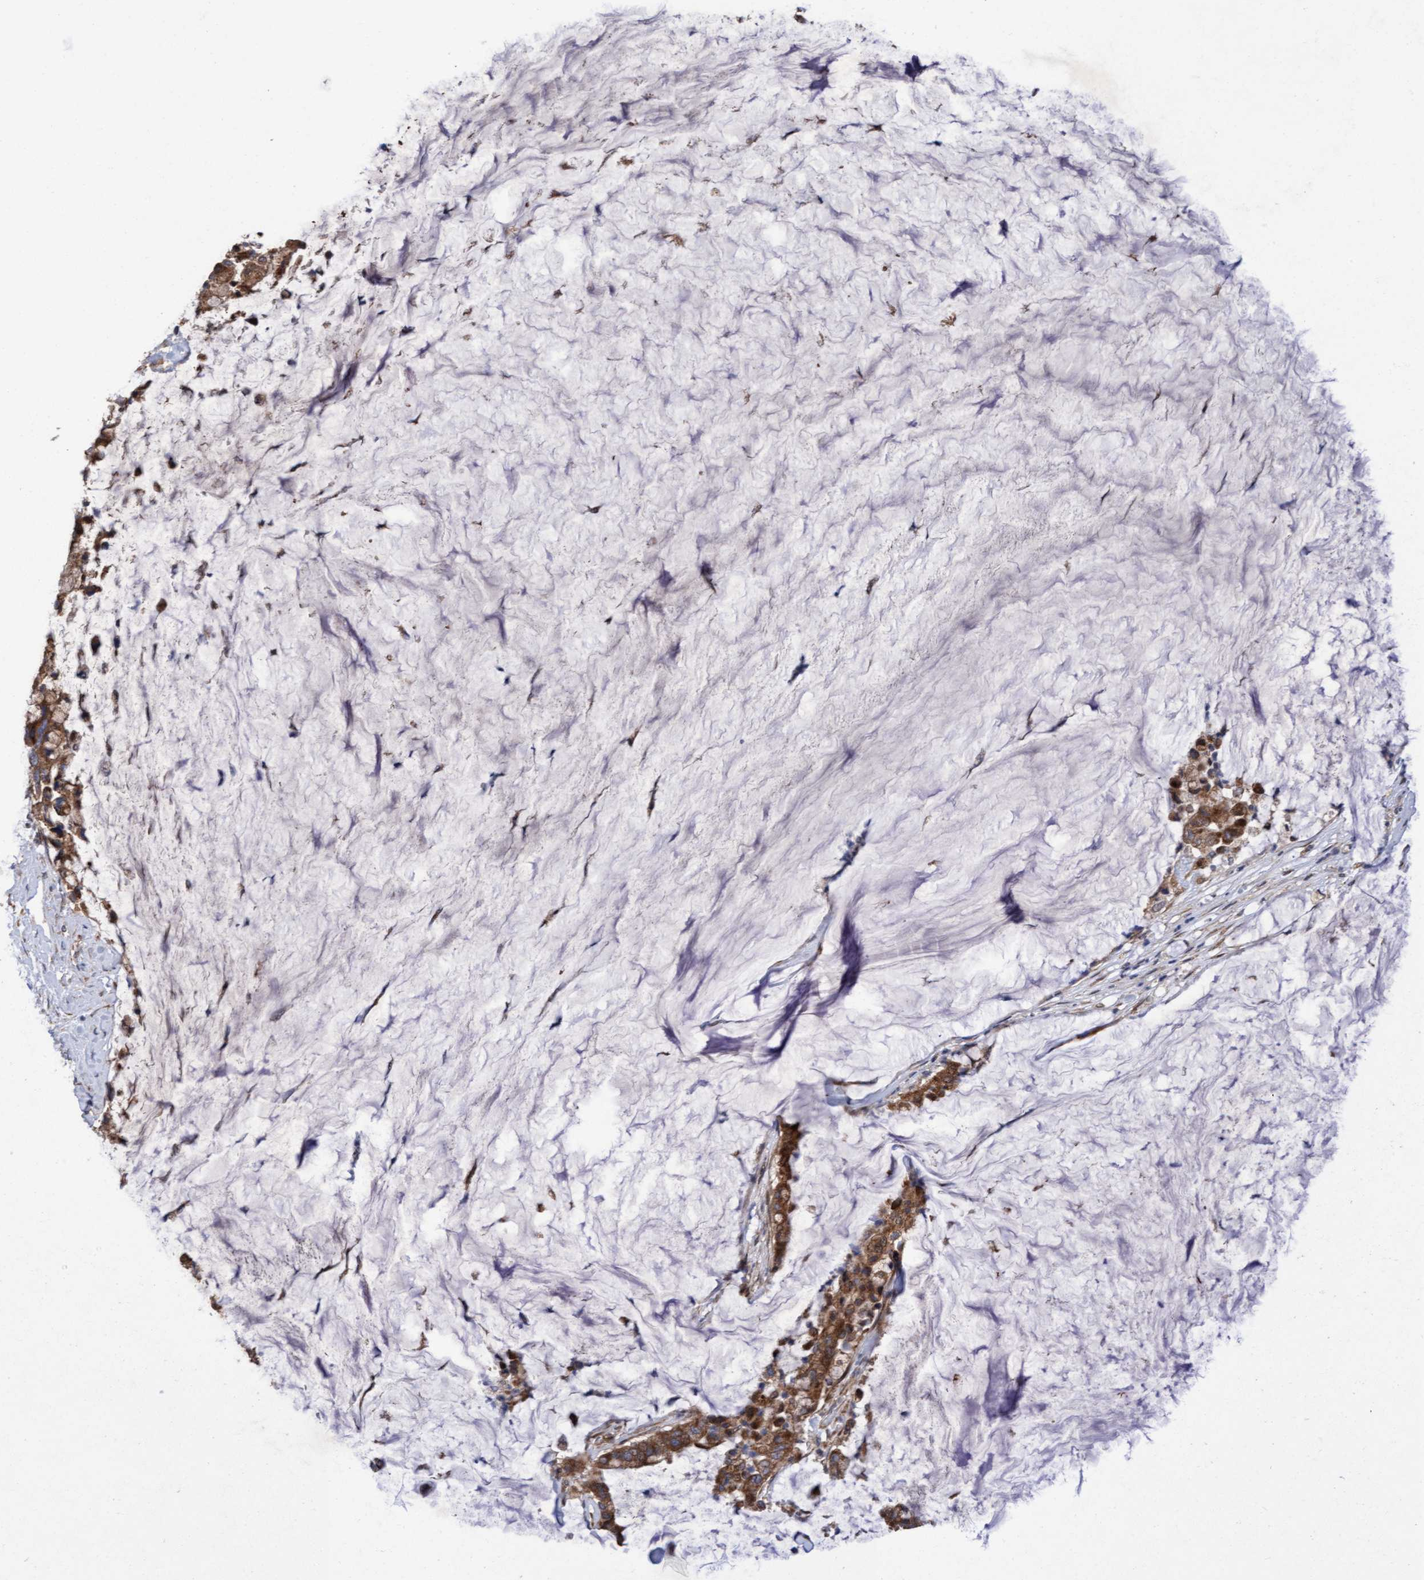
{"staining": {"intensity": "moderate", "quantity": ">75%", "location": "cytoplasmic/membranous"}, "tissue": "pancreatic cancer", "cell_type": "Tumor cells", "image_type": "cancer", "snomed": [{"axis": "morphology", "description": "Adenocarcinoma, NOS"}, {"axis": "topography", "description": "Pancreas"}], "caption": "A medium amount of moderate cytoplasmic/membranous expression is identified in about >75% of tumor cells in pancreatic cancer (adenocarcinoma) tissue. (Stains: DAB (3,3'-diaminobenzidine) in brown, nuclei in blue, Microscopy: brightfield microscopy at high magnification).", "gene": "ELP5", "patient": {"sex": "male", "age": 41}}